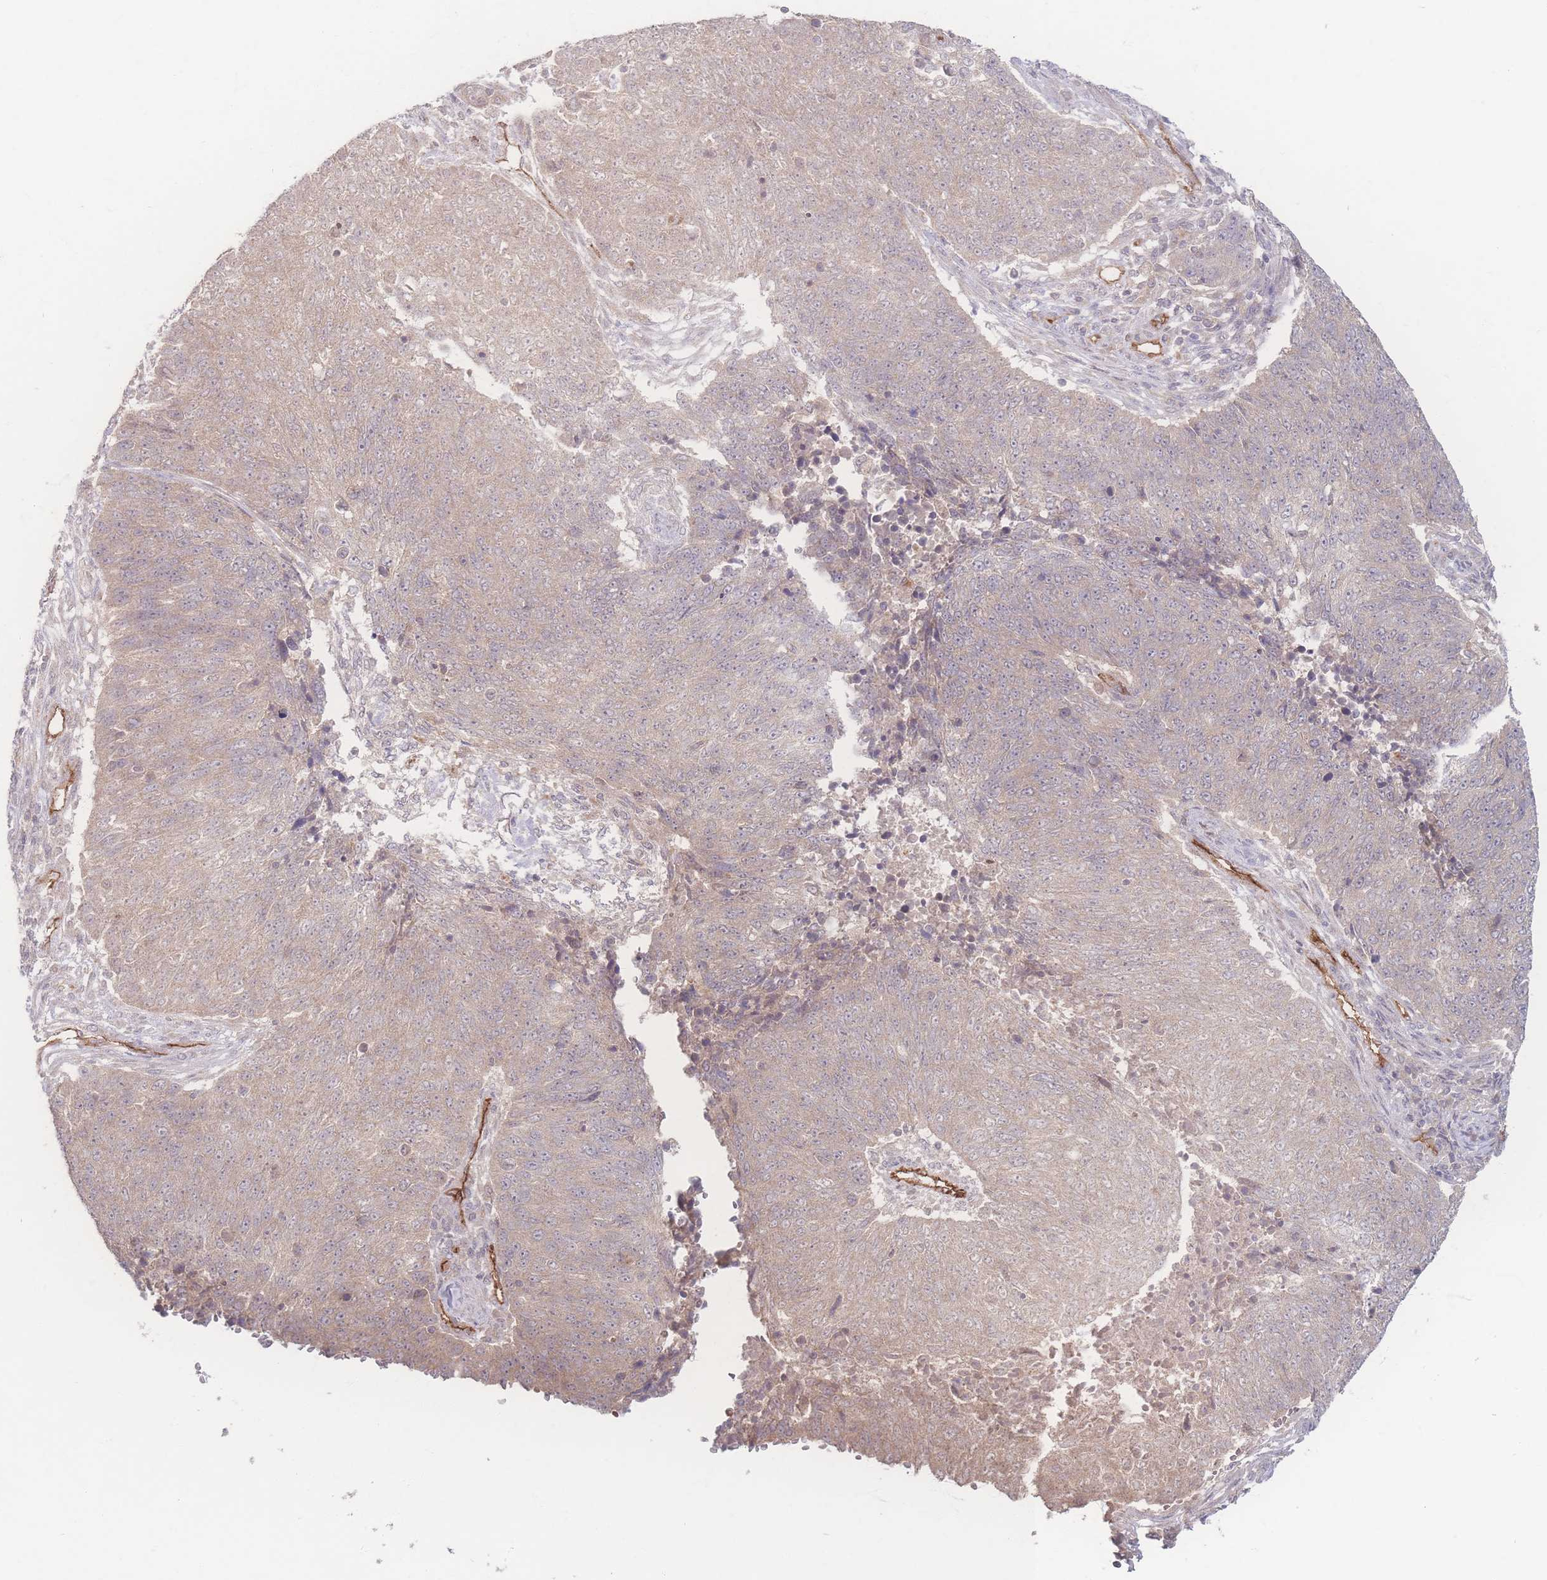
{"staining": {"intensity": "weak", "quantity": "<25%", "location": "cytoplasmic/membranous"}, "tissue": "lung cancer", "cell_type": "Tumor cells", "image_type": "cancer", "snomed": [{"axis": "morphology", "description": "Normal tissue, NOS"}, {"axis": "morphology", "description": "Squamous cell carcinoma, NOS"}, {"axis": "topography", "description": "Lymph node"}, {"axis": "topography", "description": "Lung"}], "caption": "Micrograph shows no significant protein positivity in tumor cells of lung cancer (squamous cell carcinoma).", "gene": "INSR", "patient": {"sex": "male", "age": 66}}